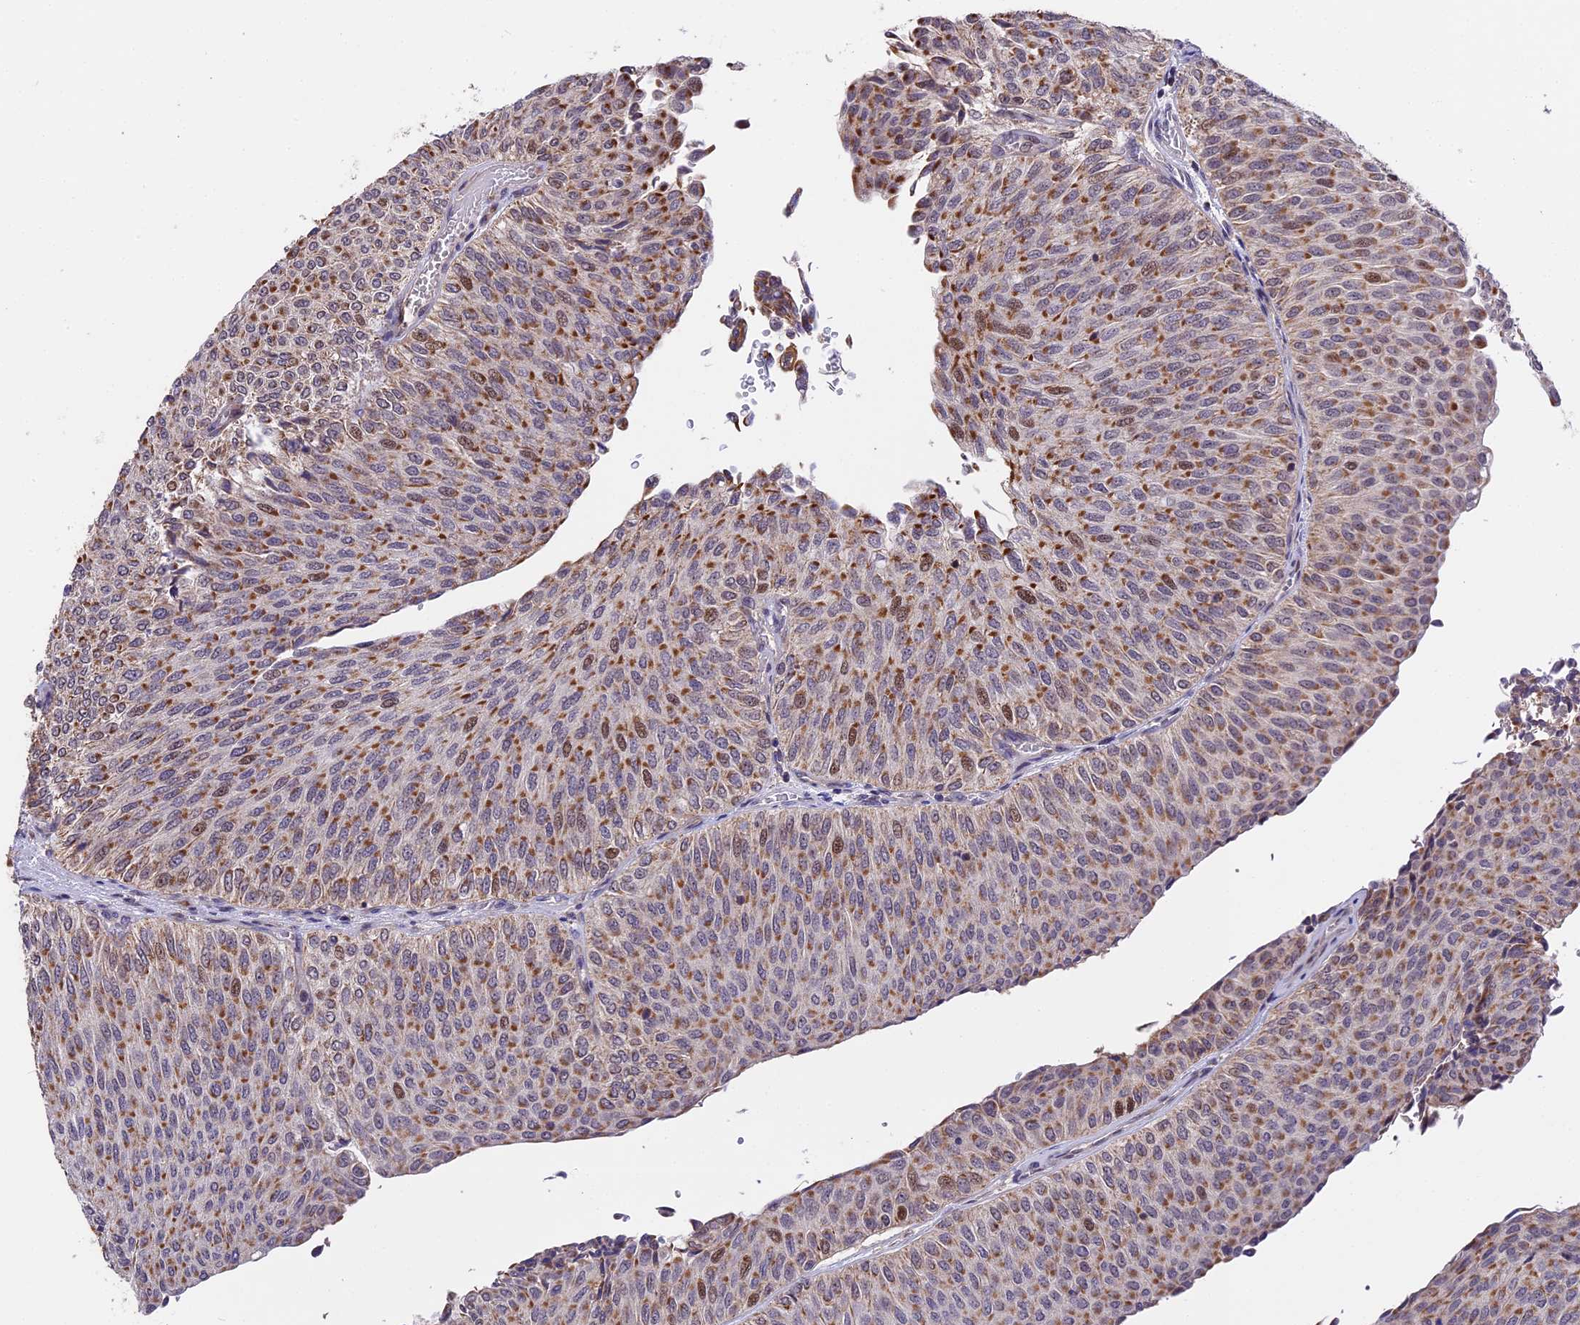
{"staining": {"intensity": "moderate", "quantity": ">75%", "location": "cytoplasmic/membranous,nuclear"}, "tissue": "urothelial cancer", "cell_type": "Tumor cells", "image_type": "cancer", "snomed": [{"axis": "morphology", "description": "Urothelial carcinoma, Low grade"}, {"axis": "topography", "description": "Urinary bladder"}], "caption": "IHC photomicrograph of neoplastic tissue: urothelial carcinoma (low-grade) stained using IHC demonstrates medium levels of moderate protein expression localized specifically in the cytoplasmic/membranous and nuclear of tumor cells, appearing as a cytoplasmic/membranous and nuclear brown color.", "gene": "RERGL", "patient": {"sex": "male", "age": 78}}